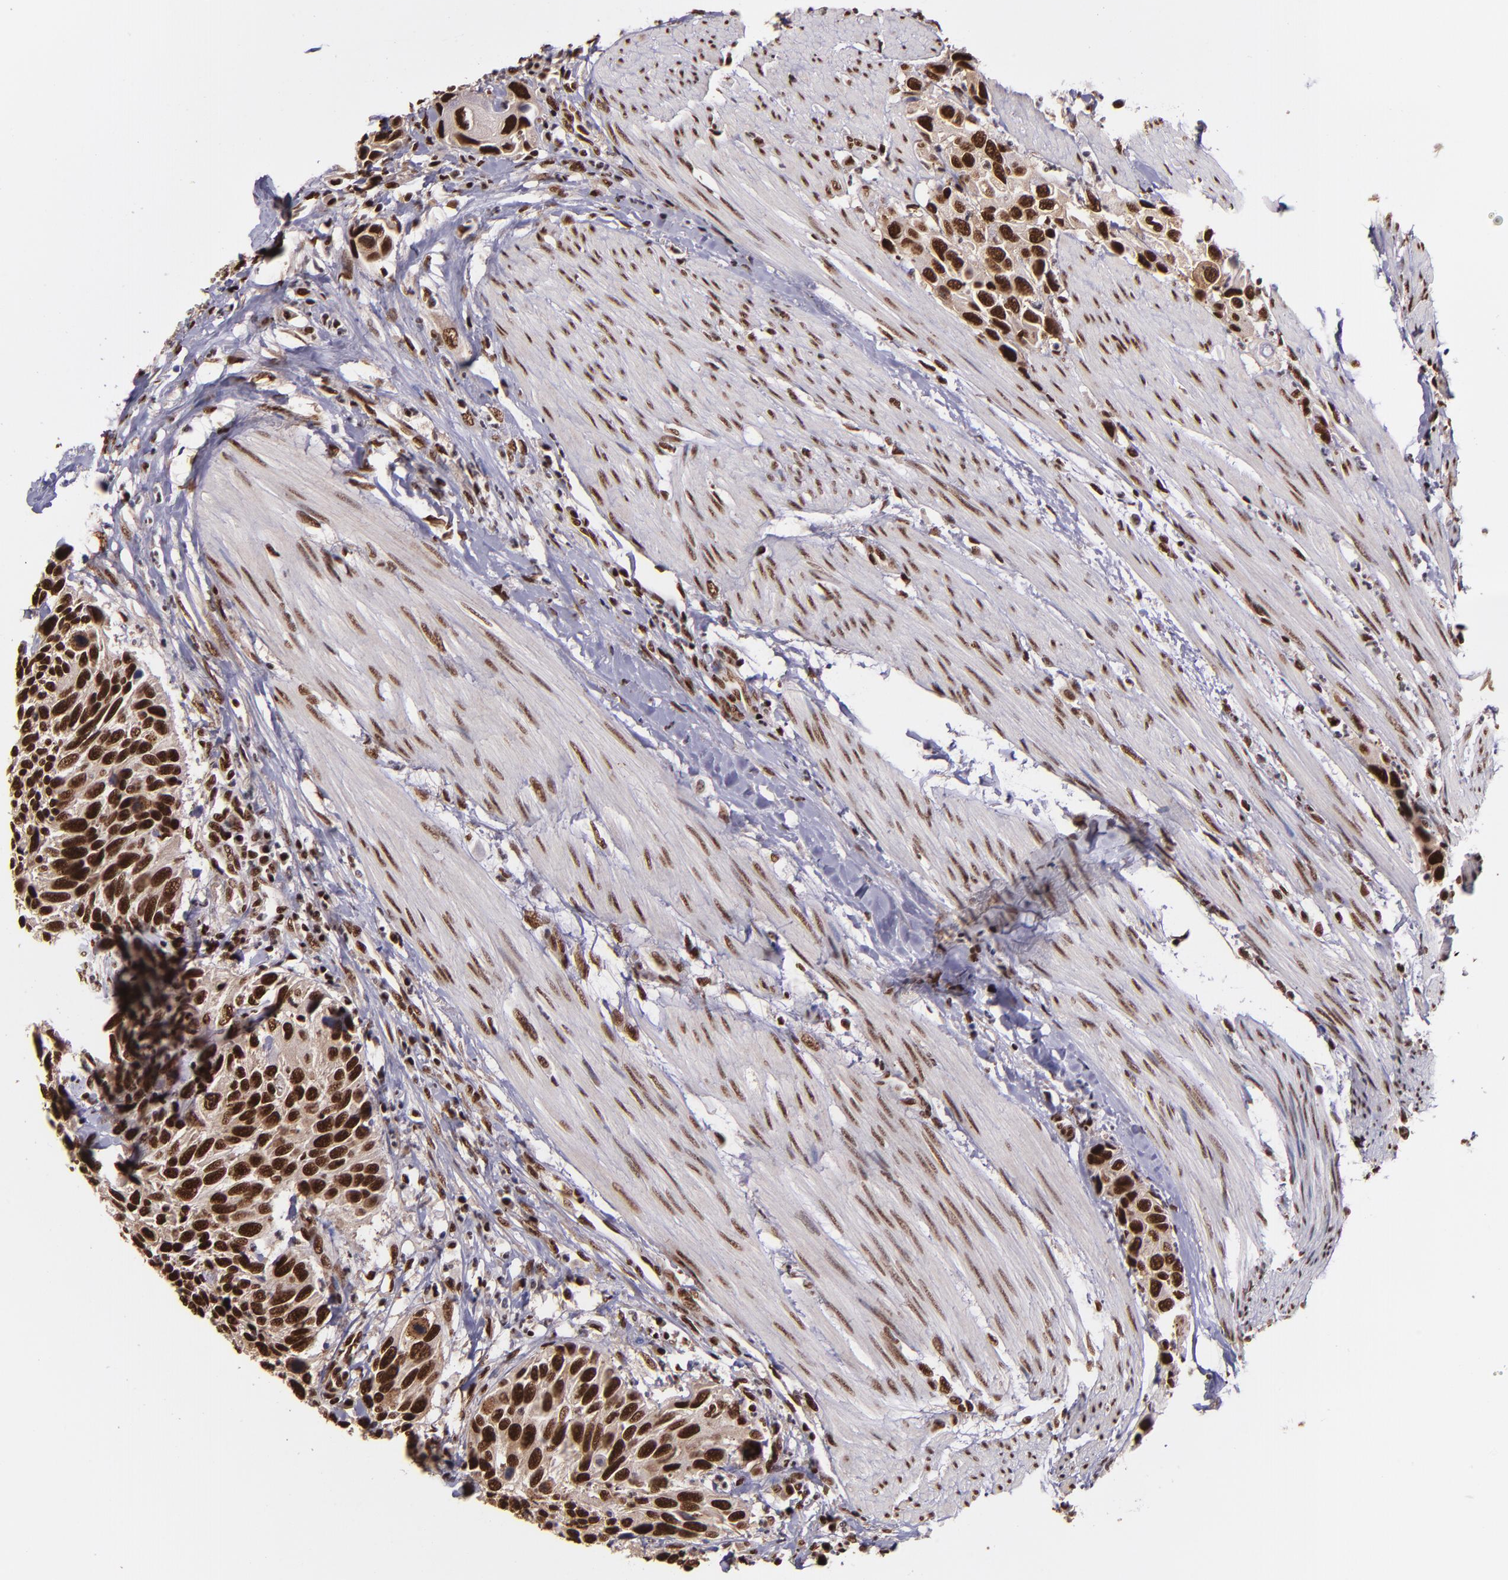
{"staining": {"intensity": "strong", "quantity": ">75%", "location": "cytoplasmic/membranous,nuclear"}, "tissue": "urothelial cancer", "cell_type": "Tumor cells", "image_type": "cancer", "snomed": [{"axis": "morphology", "description": "Urothelial carcinoma, High grade"}, {"axis": "topography", "description": "Urinary bladder"}], "caption": "Protein analysis of high-grade urothelial carcinoma tissue shows strong cytoplasmic/membranous and nuclear positivity in about >75% of tumor cells.", "gene": "PQBP1", "patient": {"sex": "male", "age": 66}}